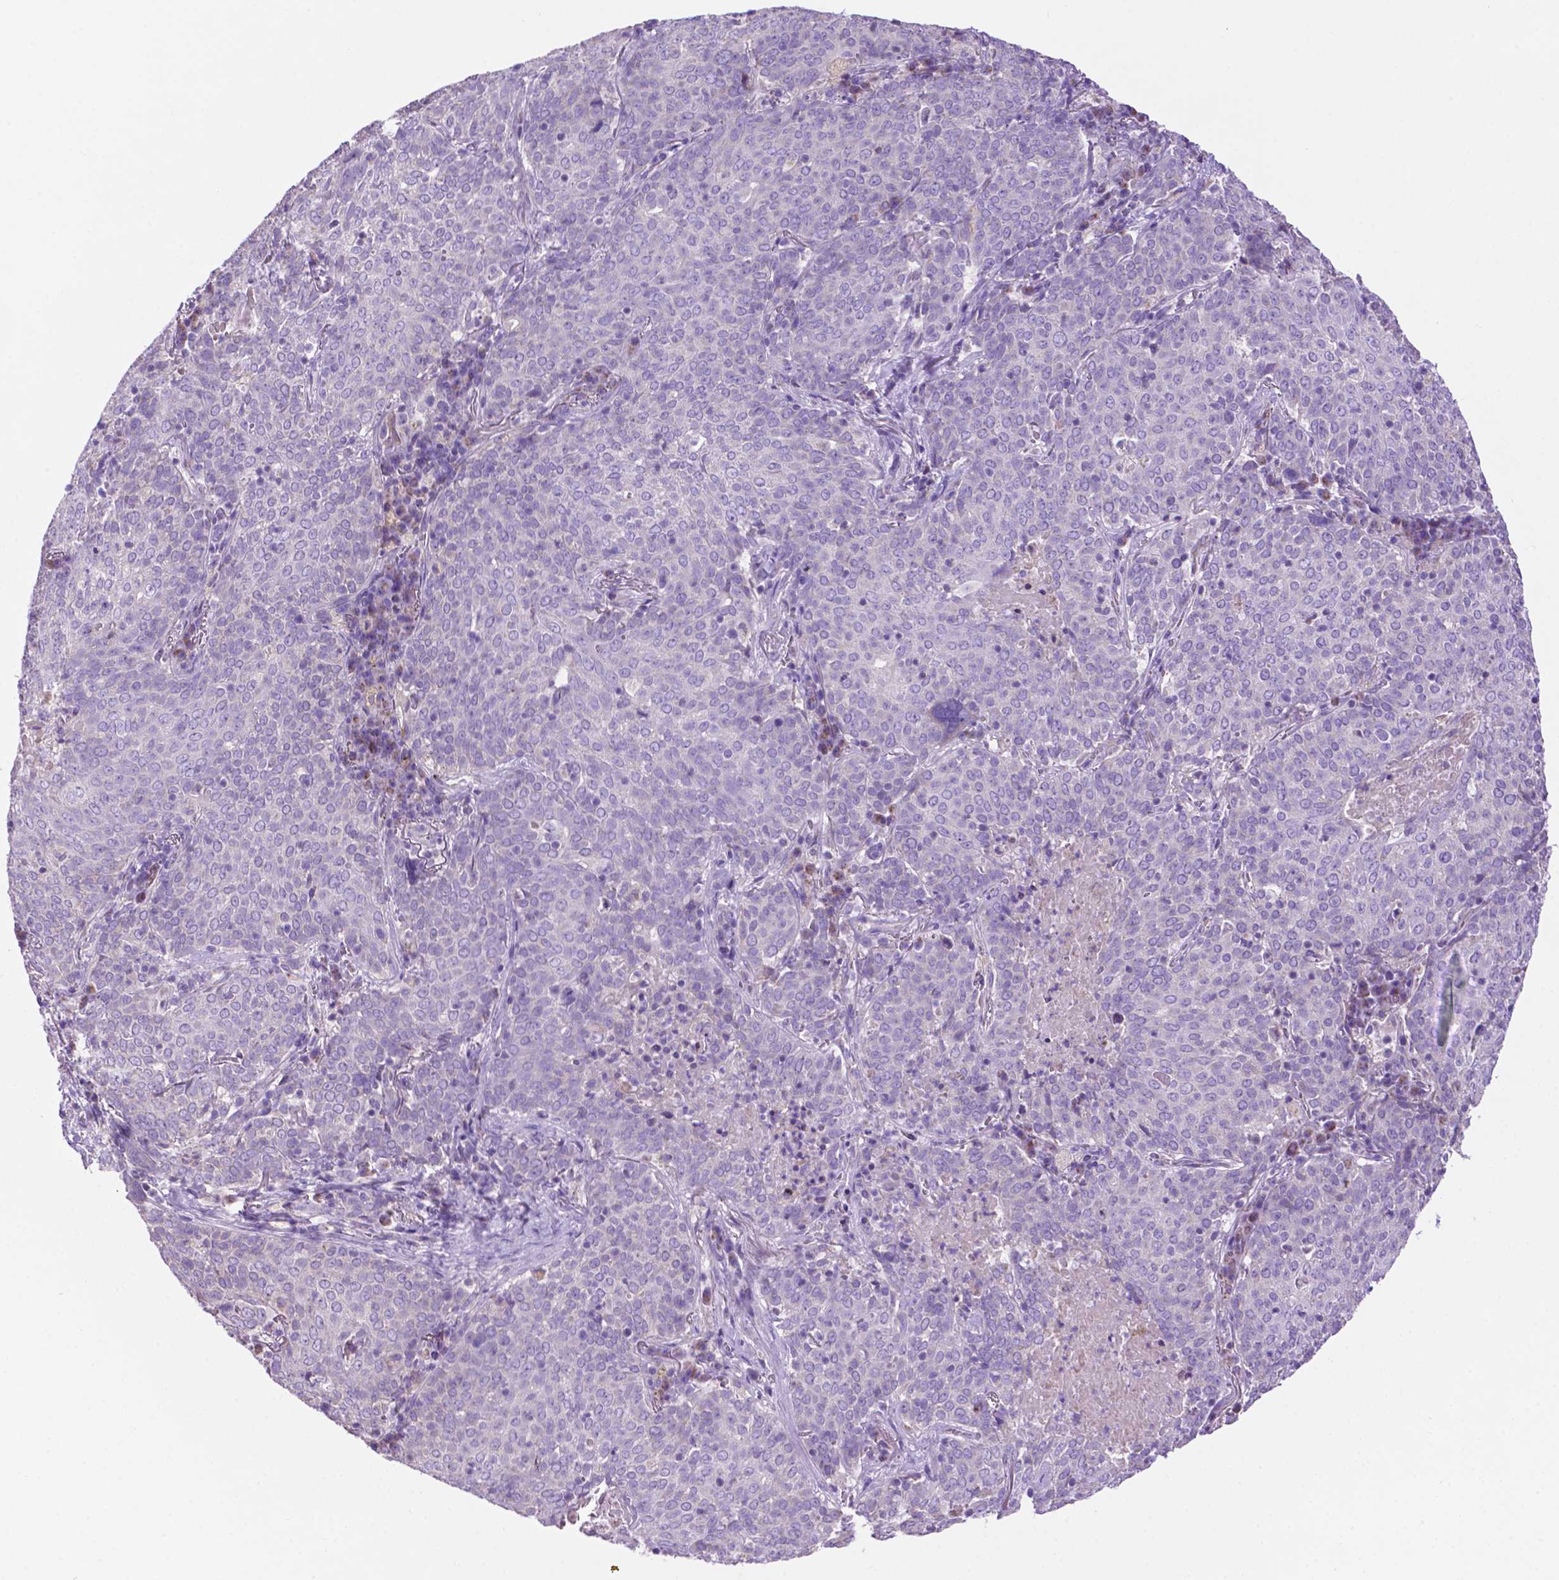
{"staining": {"intensity": "negative", "quantity": "none", "location": "none"}, "tissue": "lung cancer", "cell_type": "Tumor cells", "image_type": "cancer", "snomed": [{"axis": "morphology", "description": "Squamous cell carcinoma, NOS"}, {"axis": "topography", "description": "Lung"}], "caption": "Protein analysis of squamous cell carcinoma (lung) displays no significant positivity in tumor cells.", "gene": "PHYHIP", "patient": {"sex": "male", "age": 82}}